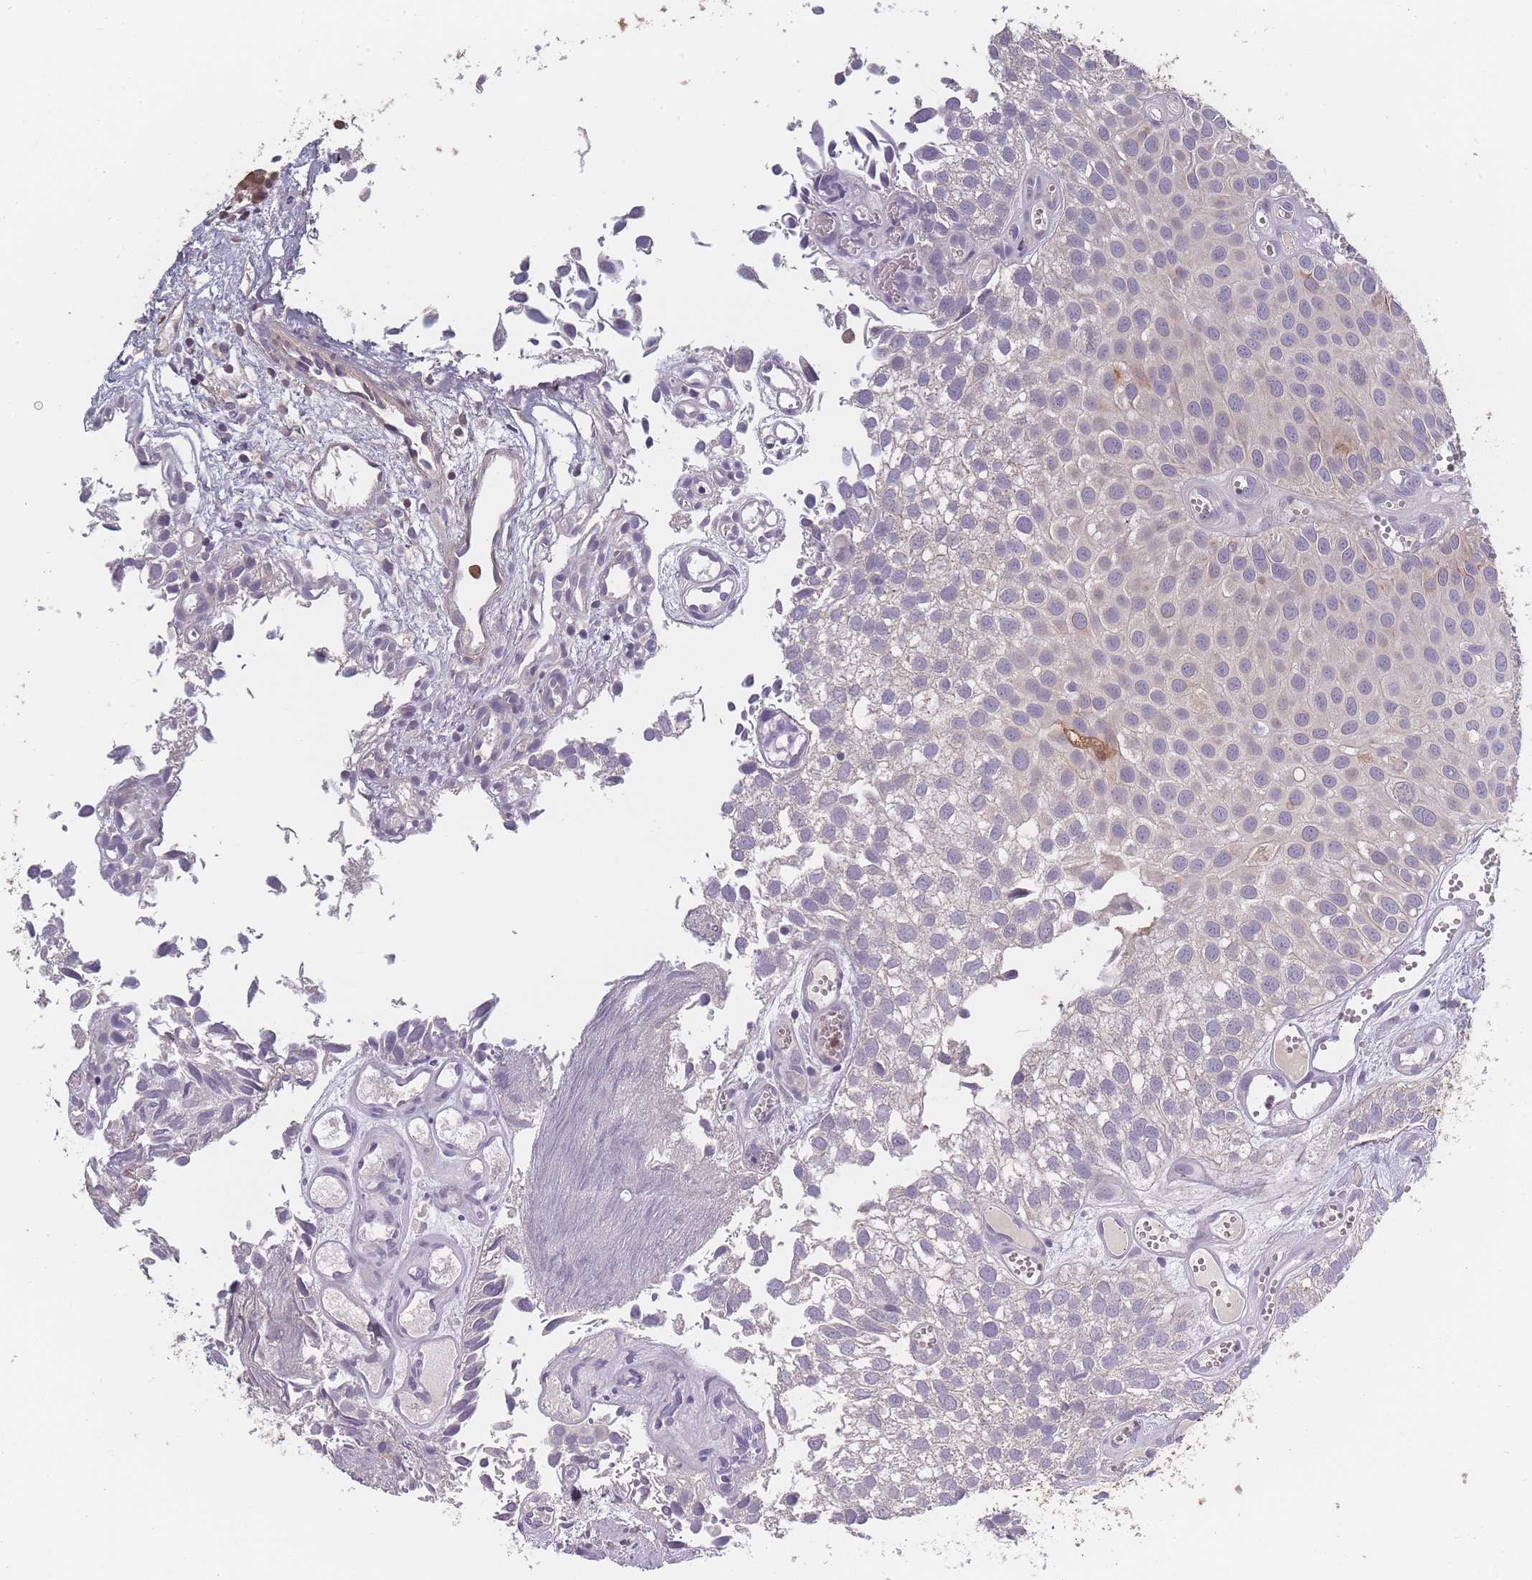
{"staining": {"intensity": "negative", "quantity": "none", "location": "none"}, "tissue": "urothelial cancer", "cell_type": "Tumor cells", "image_type": "cancer", "snomed": [{"axis": "morphology", "description": "Urothelial carcinoma, Low grade"}, {"axis": "topography", "description": "Urinary bladder"}], "caption": "IHC image of urothelial cancer stained for a protein (brown), which demonstrates no expression in tumor cells.", "gene": "BST1", "patient": {"sex": "male", "age": 88}}